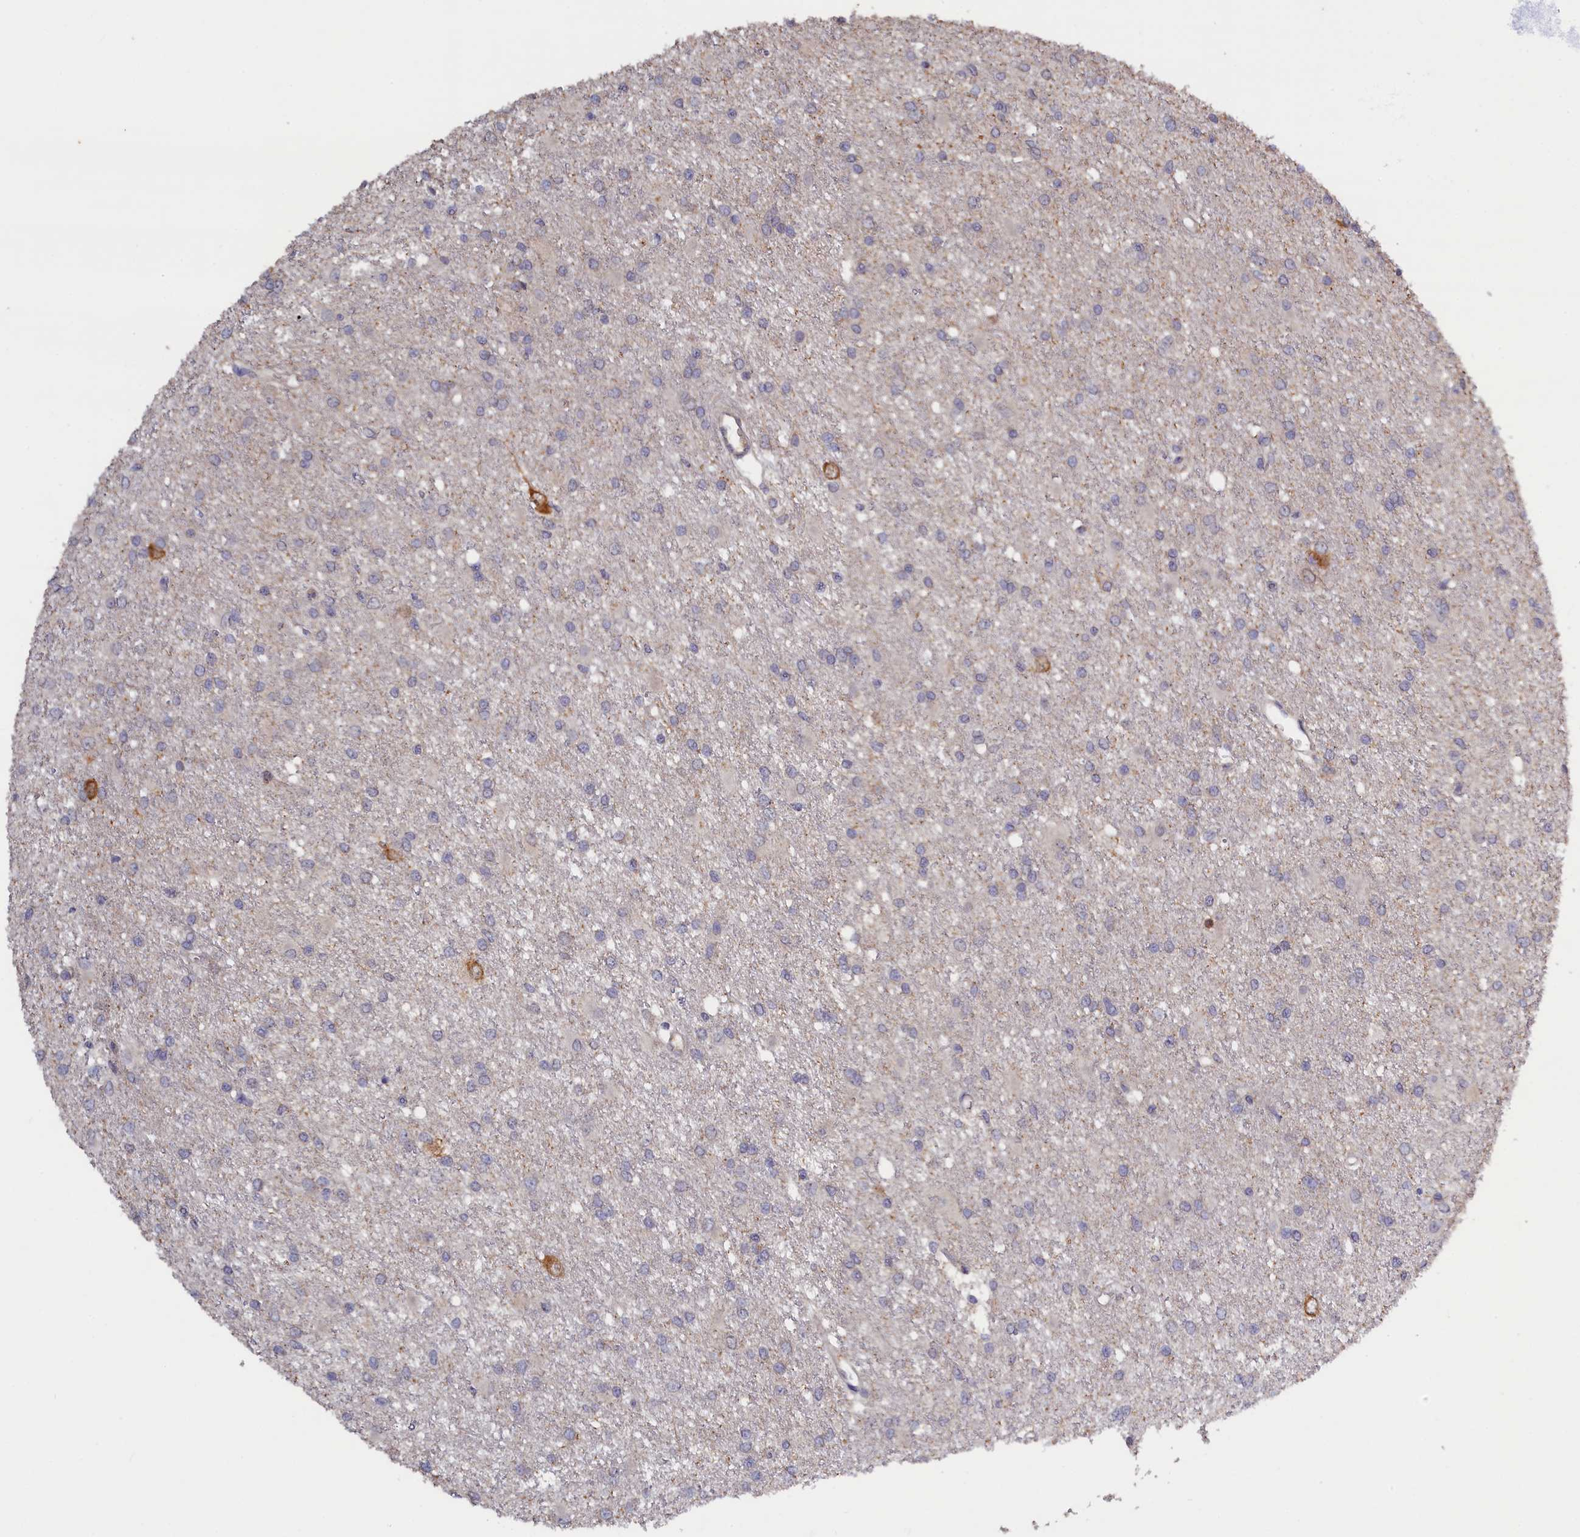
{"staining": {"intensity": "negative", "quantity": "none", "location": "none"}, "tissue": "glioma", "cell_type": "Tumor cells", "image_type": "cancer", "snomed": [{"axis": "morphology", "description": "Glioma, malignant, High grade"}, {"axis": "topography", "description": "Brain"}], "caption": "Immunohistochemistry histopathology image of neoplastic tissue: malignant glioma (high-grade) stained with DAB reveals no significant protein positivity in tumor cells.", "gene": "CELF5", "patient": {"sex": "female", "age": 50}}